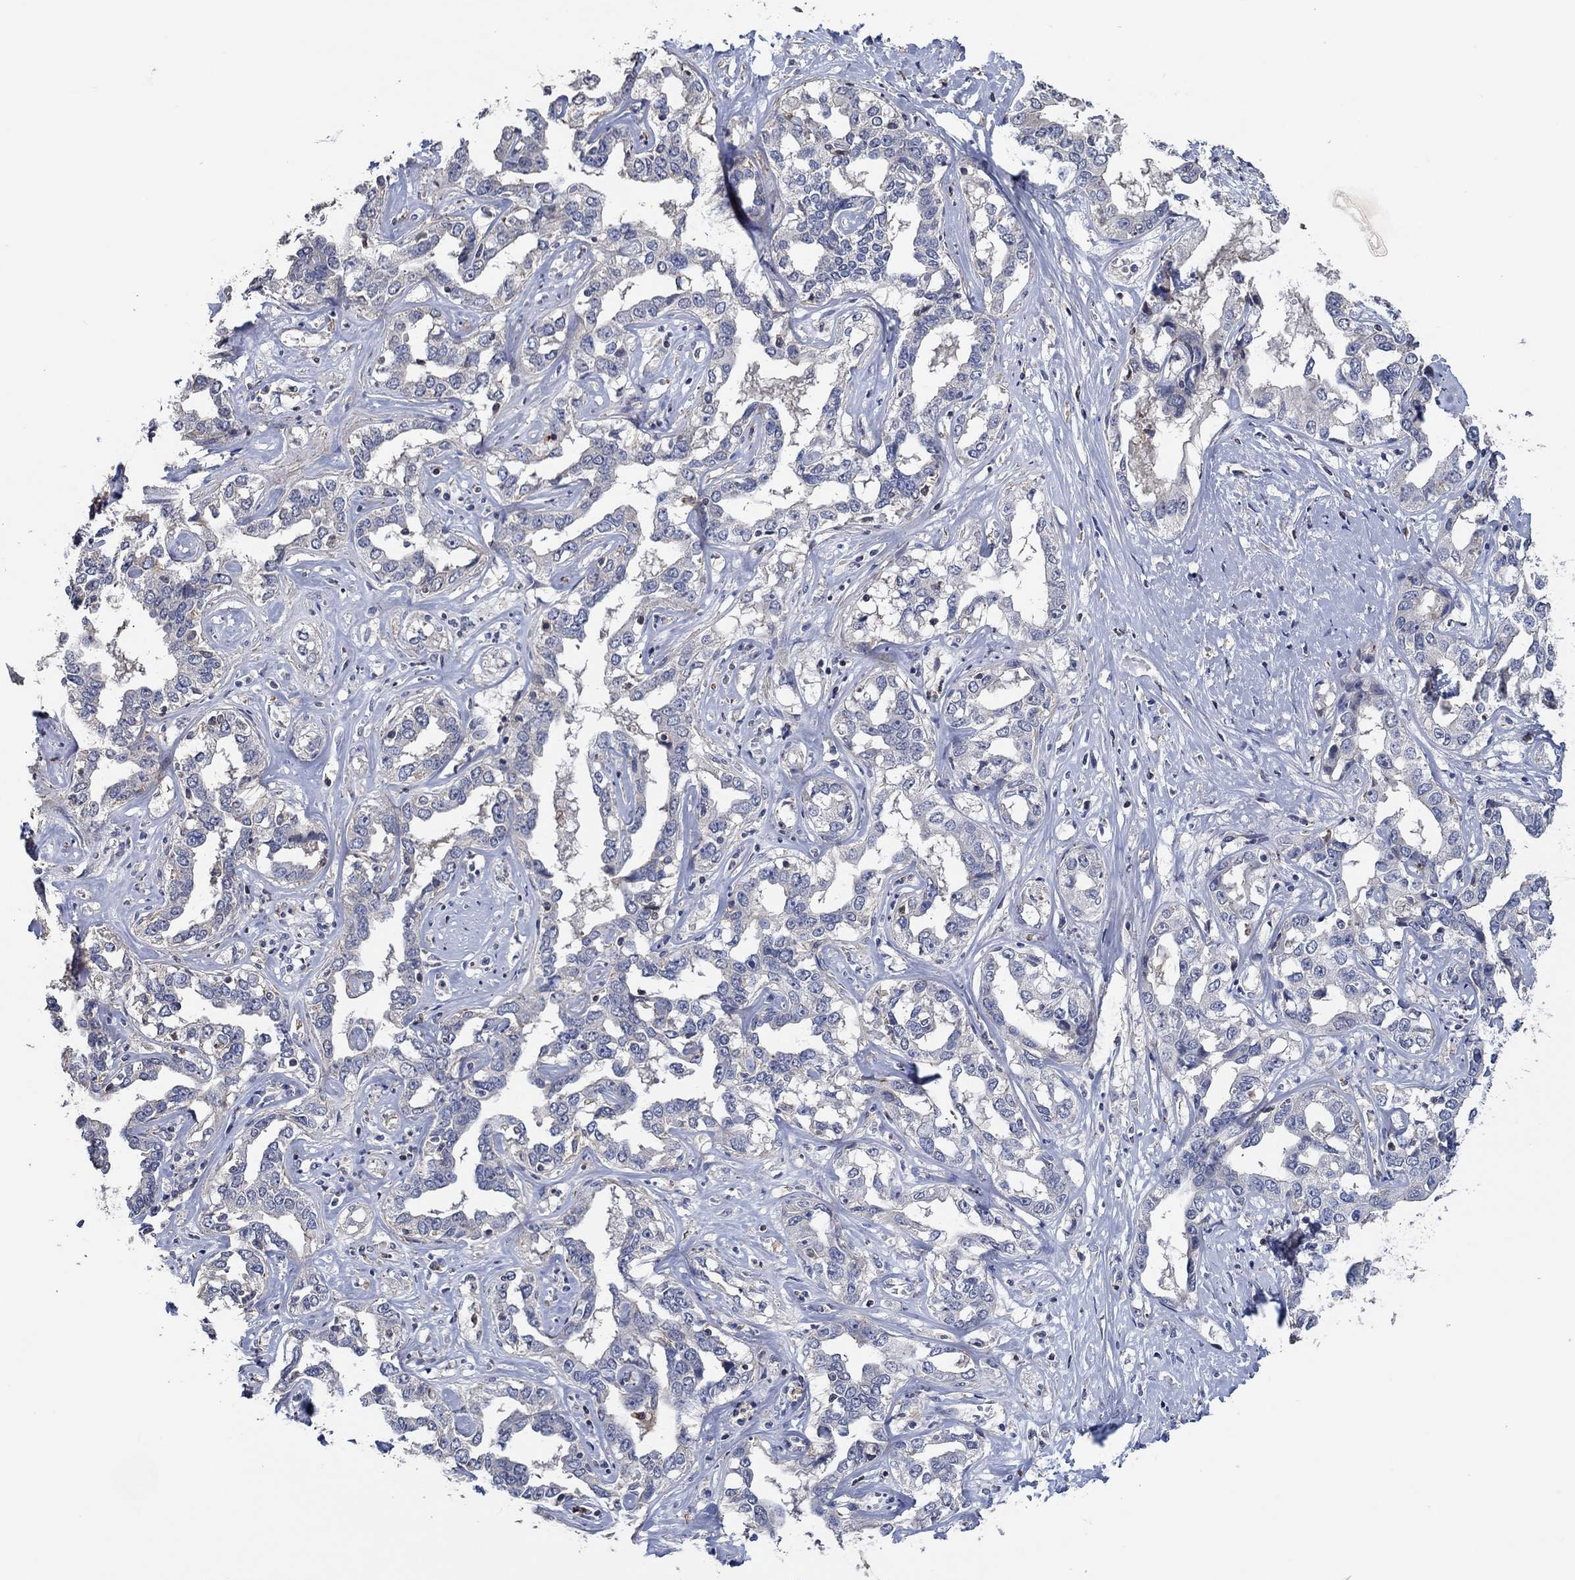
{"staining": {"intensity": "negative", "quantity": "none", "location": "none"}, "tissue": "liver cancer", "cell_type": "Tumor cells", "image_type": "cancer", "snomed": [{"axis": "morphology", "description": "Cholangiocarcinoma"}, {"axis": "topography", "description": "Liver"}], "caption": "The histopathology image demonstrates no significant positivity in tumor cells of liver cholangiocarcinoma.", "gene": "TNFAIP8L3", "patient": {"sex": "male", "age": 59}}